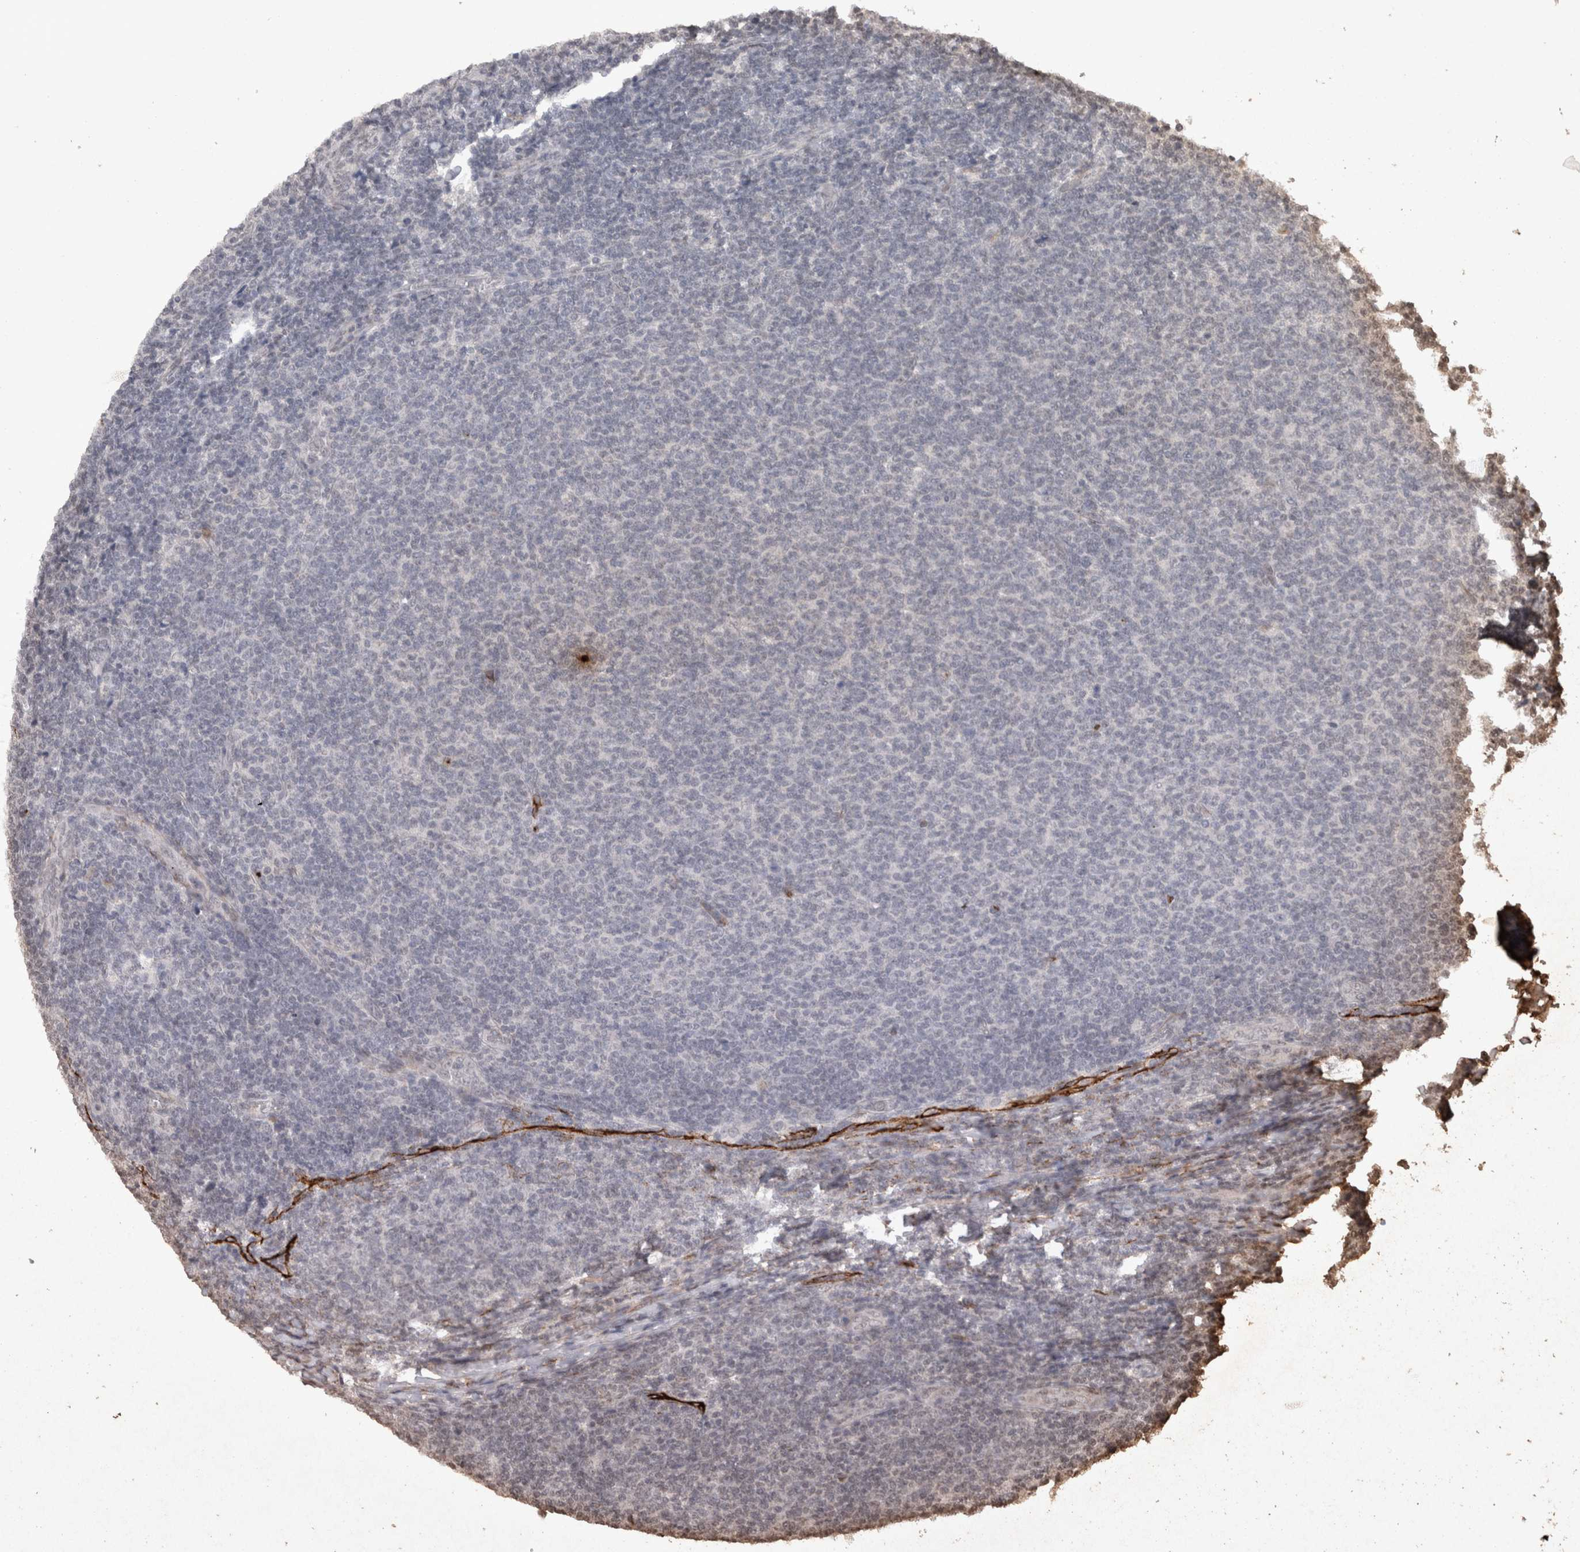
{"staining": {"intensity": "negative", "quantity": "none", "location": "none"}, "tissue": "lymphoma", "cell_type": "Tumor cells", "image_type": "cancer", "snomed": [{"axis": "morphology", "description": "Malignant lymphoma, non-Hodgkin's type, Low grade"}, {"axis": "topography", "description": "Lymph node"}], "caption": "Lymphoma was stained to show a protein in brown. There is no significant positivity in tumor cells.", "gene": "CDH13", "patient": {"sex": "male", "age": 66}}